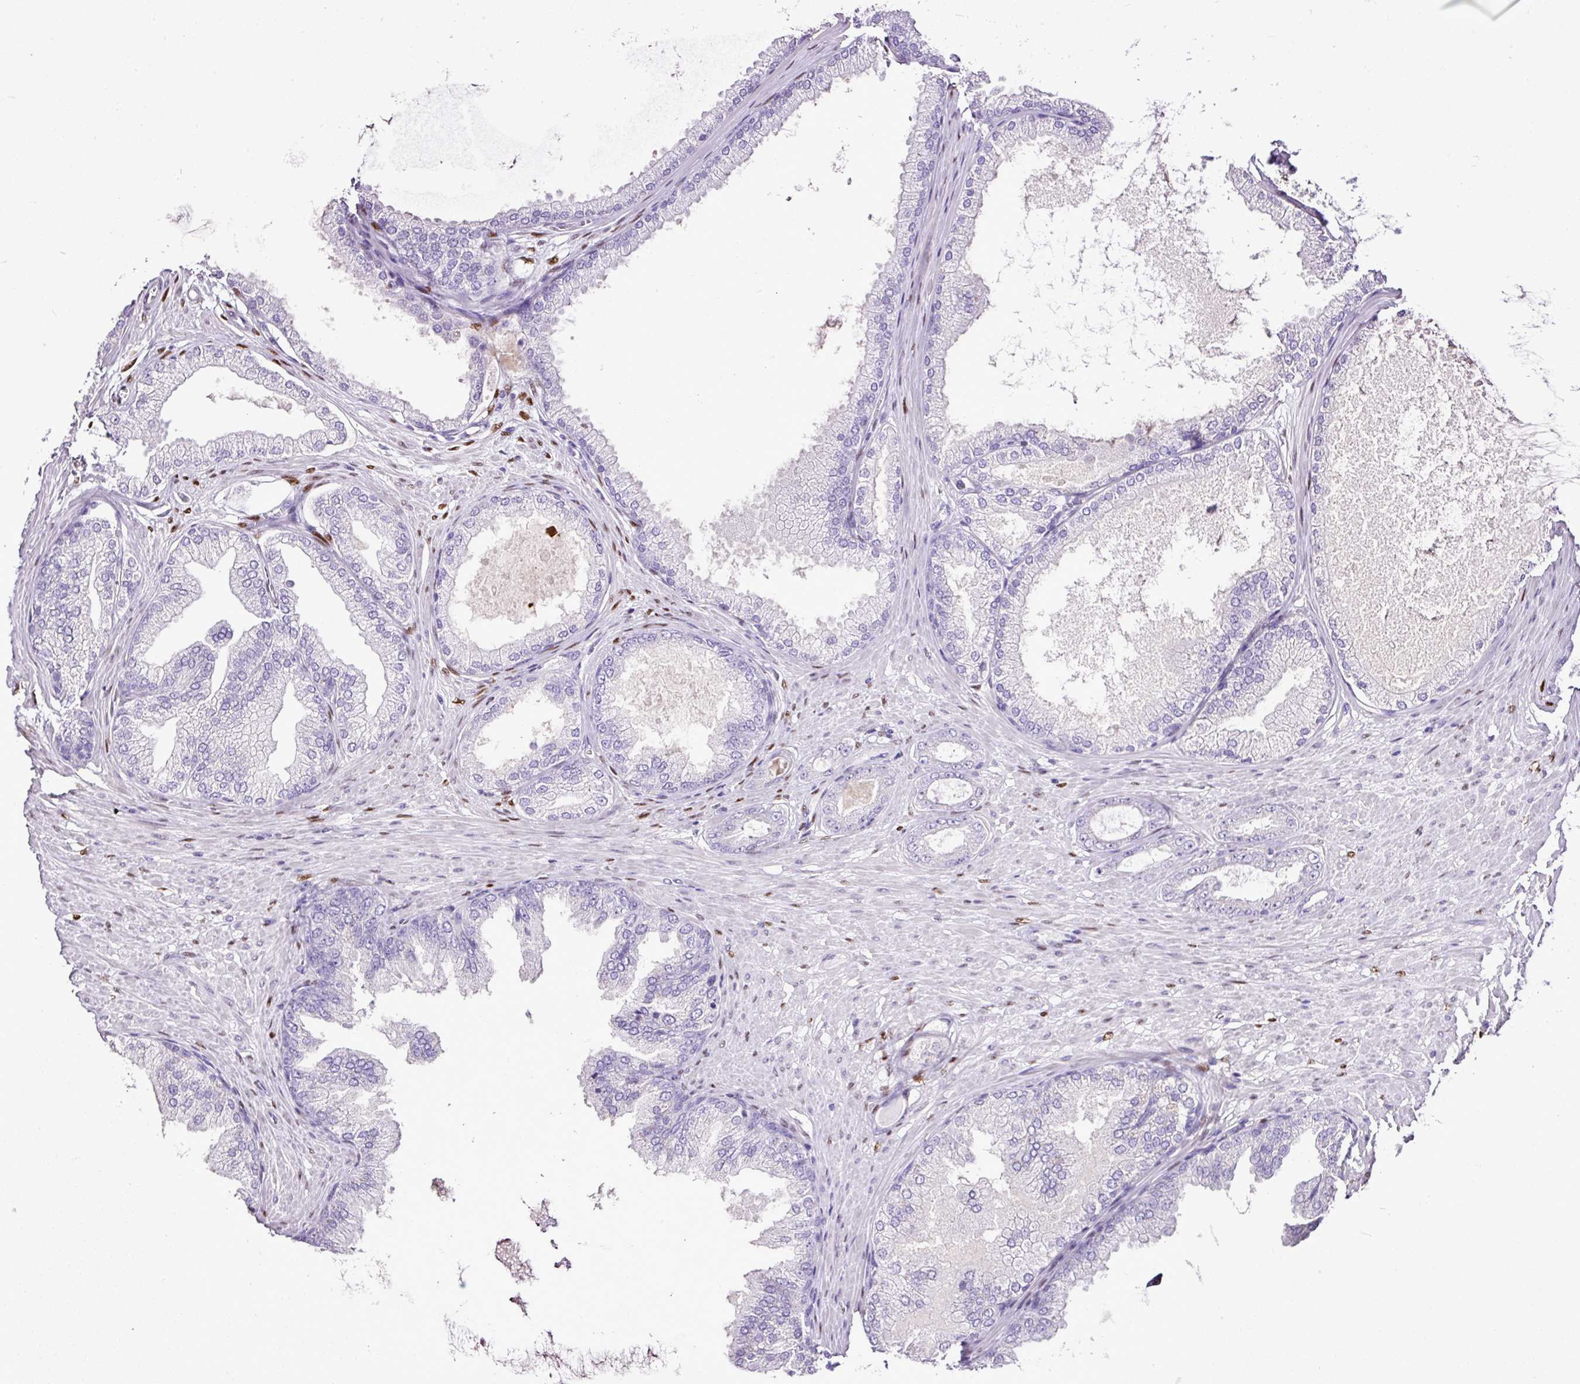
{"staining": {"intensity": "negative", "quantity": "none", "location": "none"}, "tissue": "prostate cancer", "cell_type": "Tumor cells", "image_type": "cancer", "snomed": [{"axis": "morphology", "description": "Adenocarcinoma, Low grade"}, {"axis": "topography", "description": "Prostate"}], "caption": "Histopathology image shows no significant protein staining in tumor cells of adenocarcinoma (low-grade) (prostate).", "gene": "ESR1", "patient": {"sex": "male", "age": 63}}